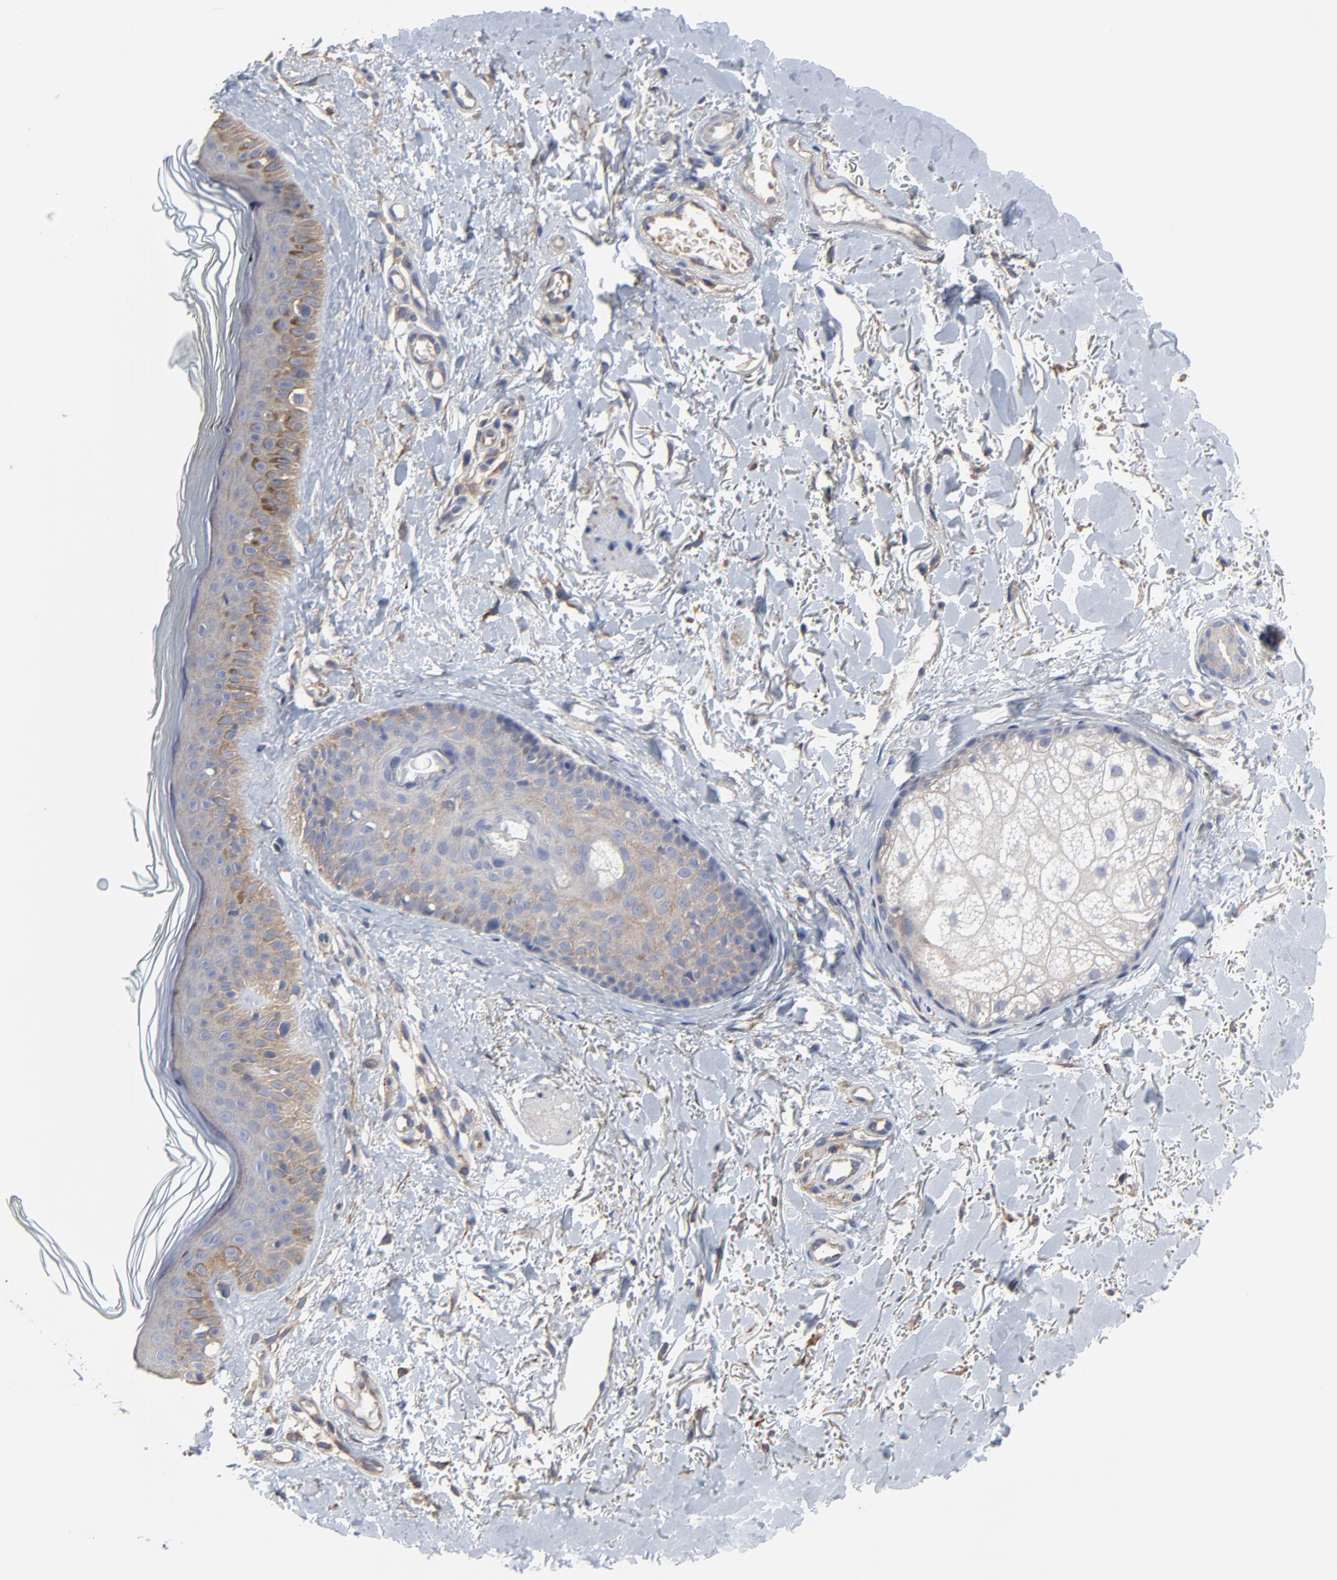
{"staining": {"intensity": "moderate", "quantity": ">75%", "location": "cytoplasmic/membranous"}, "tissue": "skin", "cell_type": "Fibroblasts", "image_type": "normal", "snomed": [{"axis": "morphology", "description": "Normal tissue, NOS"}, {"axis": "topography", "description": "Skin"}], "caption": "Protein expression analysis of unremarkable skin shows moderate cytoplasmic/membranous staining in approximately >75% of fibroblasts.", "gene": "NXF3", "patient": {"sex": "male", "age": 71}}